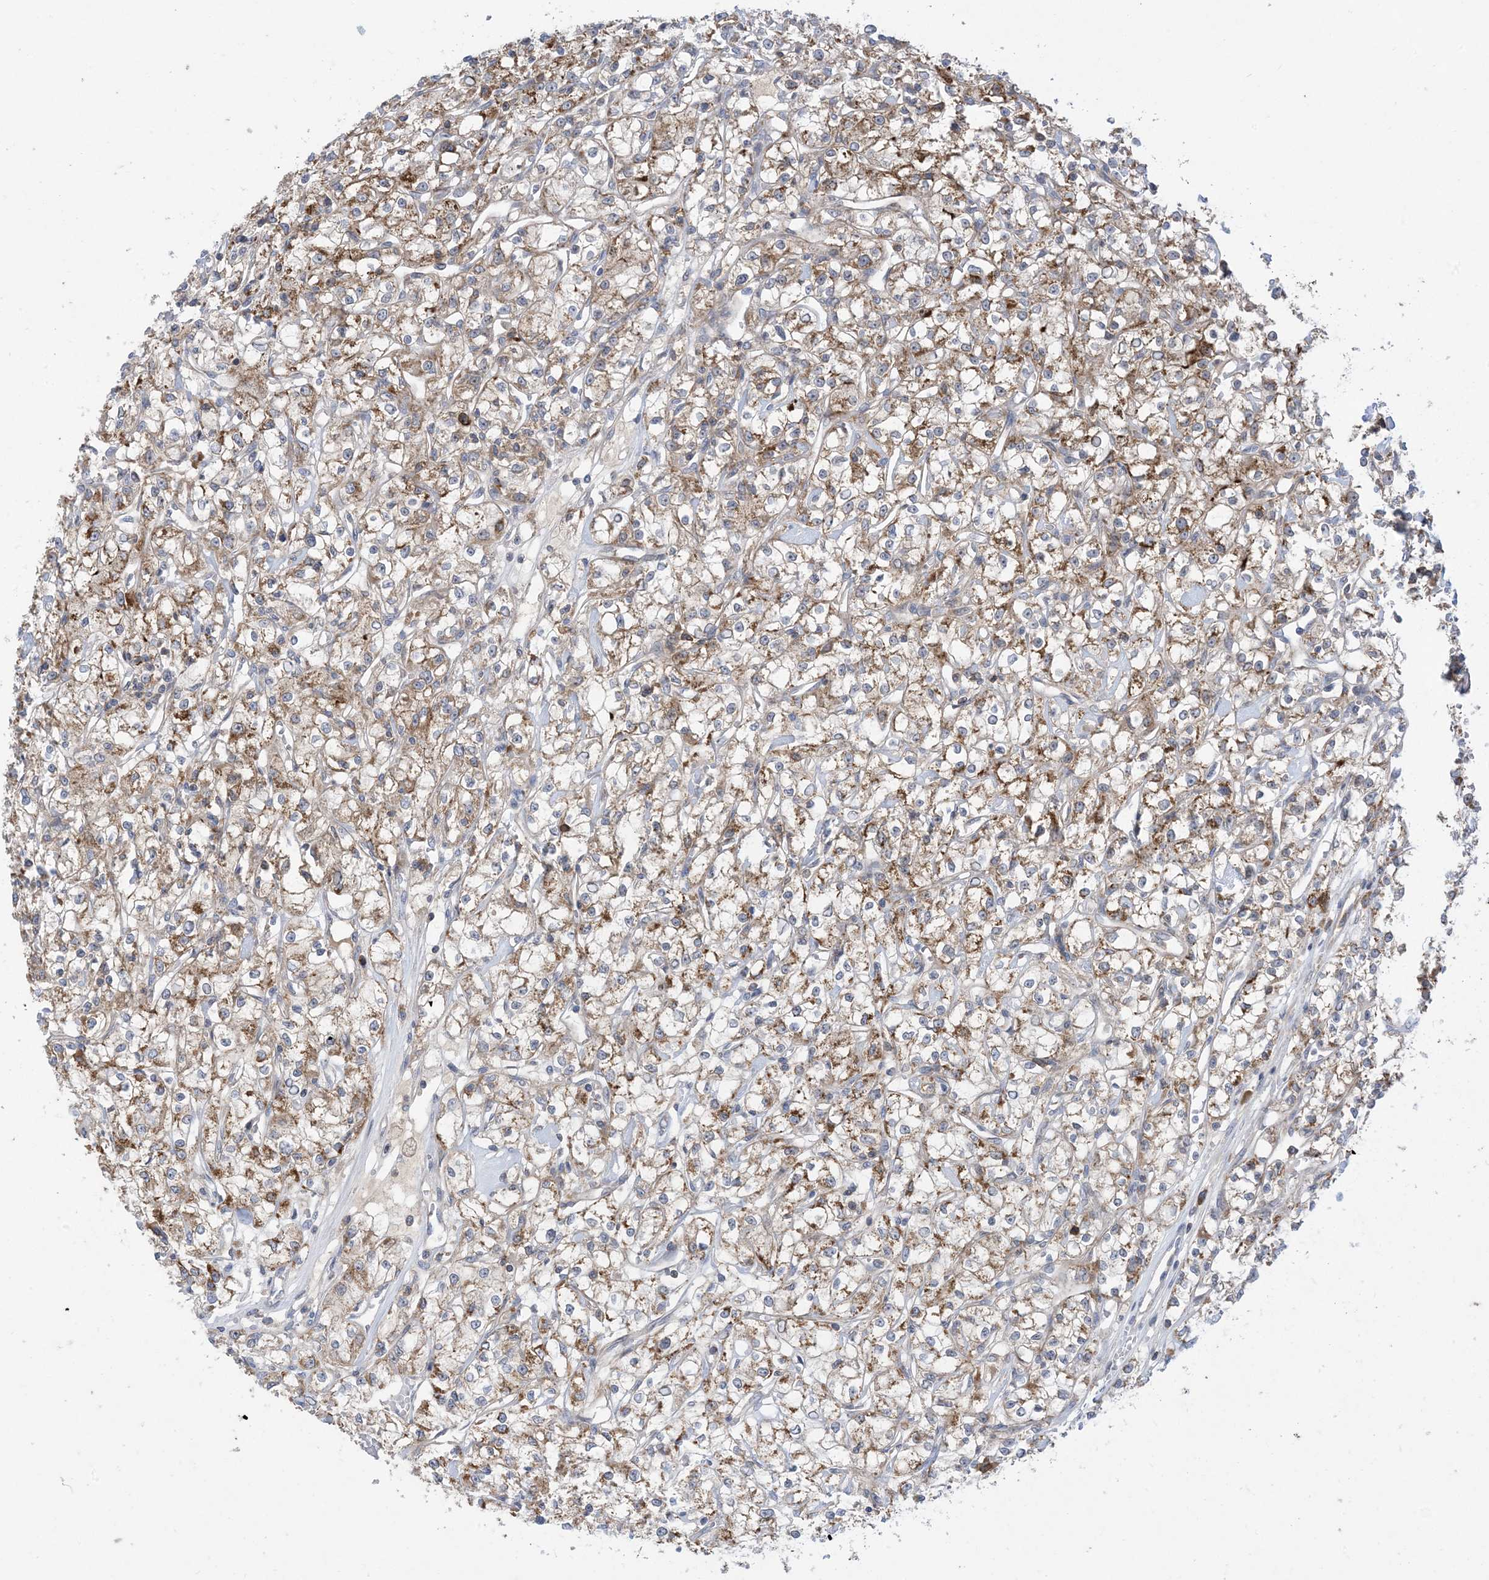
{"staining": {"intensity": "moderate", "quantity": ">75%", "location": "cytoplasmic/membranous"}, "tissue": "renal cancer", "cell_type": "Tumor cells", "image_type": "cancer", "snomed": [{"axis": "morphology", "description": "Adenocarcinoma, NOS"}, {"axis": "topography", "description": "Kidney"}], "caption": "Moderate cytoplasmic/membranous staining for a protein is present in about >75% of tumor cells of adenocarcinoma (renal) using immunohistochemistry (IHC).", "gene": "AOC1", "patient": {"sex": "female", "age": 59}}